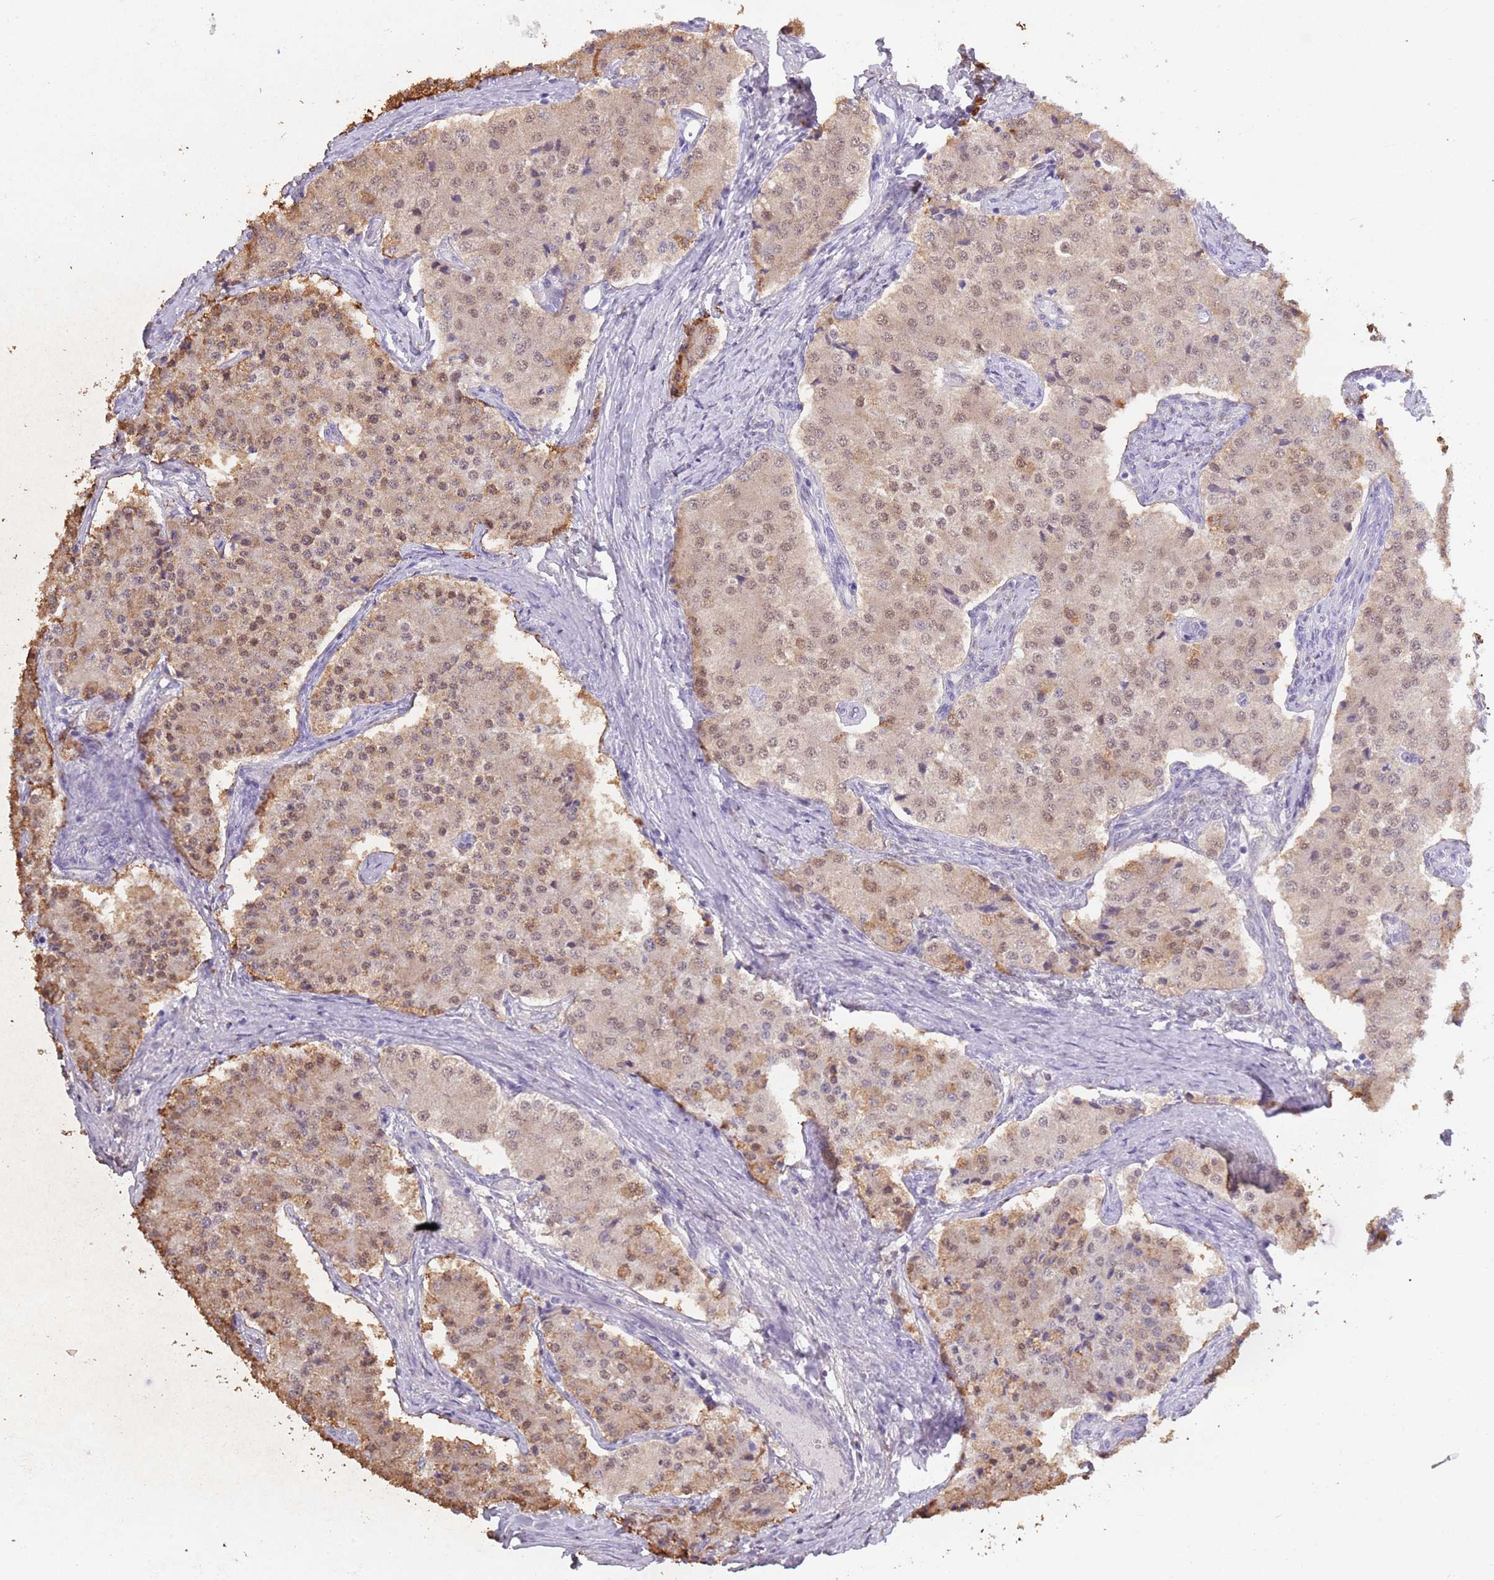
{"staining": {"intensity": "moderate", "quantity": "25%-75%", "location": "cytoplasmic/membranous,nuclear"}, "tissue": "carcinoid", "cell_type": "Tumor cells", "image_type": "cancer", "snomed": [{"axis": "morphology", "description": "Carcinoid, malignant, NOS"}, {"axis": "topography", "description": "Colon"}], "caption": "About 25%-75% of tumor cells in human carcinoid (malignant) exhibit moderate cytoplasmic/membranous and nuclear protein positivity as visualized by brown immunohistochemical staining.", "gene": "SEPHS2", "patient": {"sex": "female", "age": 52}}